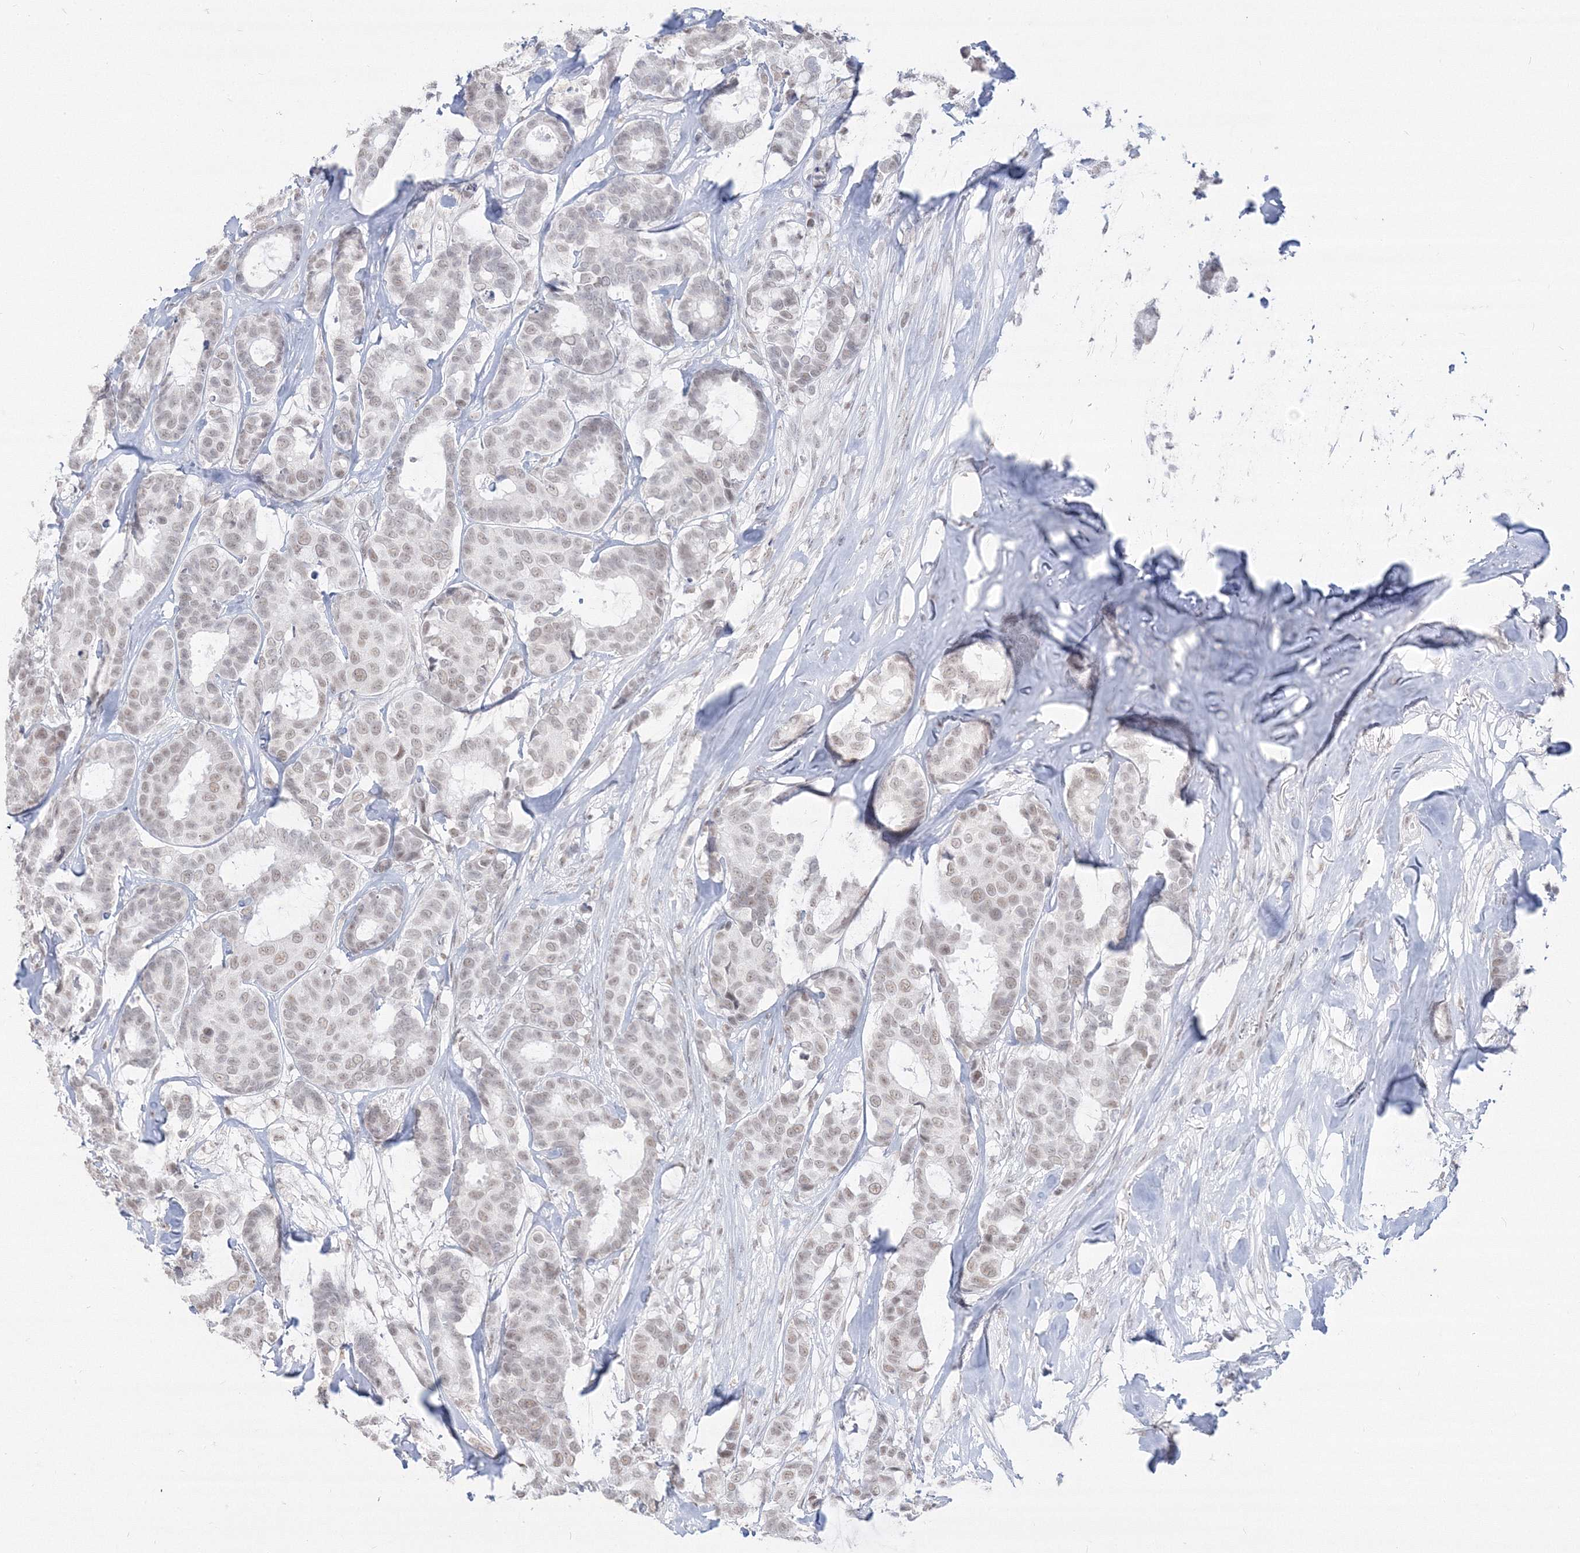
{"staining": {"intensity": "weak", "quantity": "25%-75%", "location": "nuclear"}, "tissue": "breast cancer", "cell_type": "Tumor cells", "image_type": "cancer", "snomed": [{"axis": "morphology", "description": "Duct carcinoma"}, {"axis": "topography", "description": "Breast"}], "caption": "Immunohistochemical staining of human breast cancer demonstrates low levels of weak nuclear expression in about 25%-75% of tumor cells.", "gene": "PPP4R2", "patient": {"sex": "female", "age": 87}}